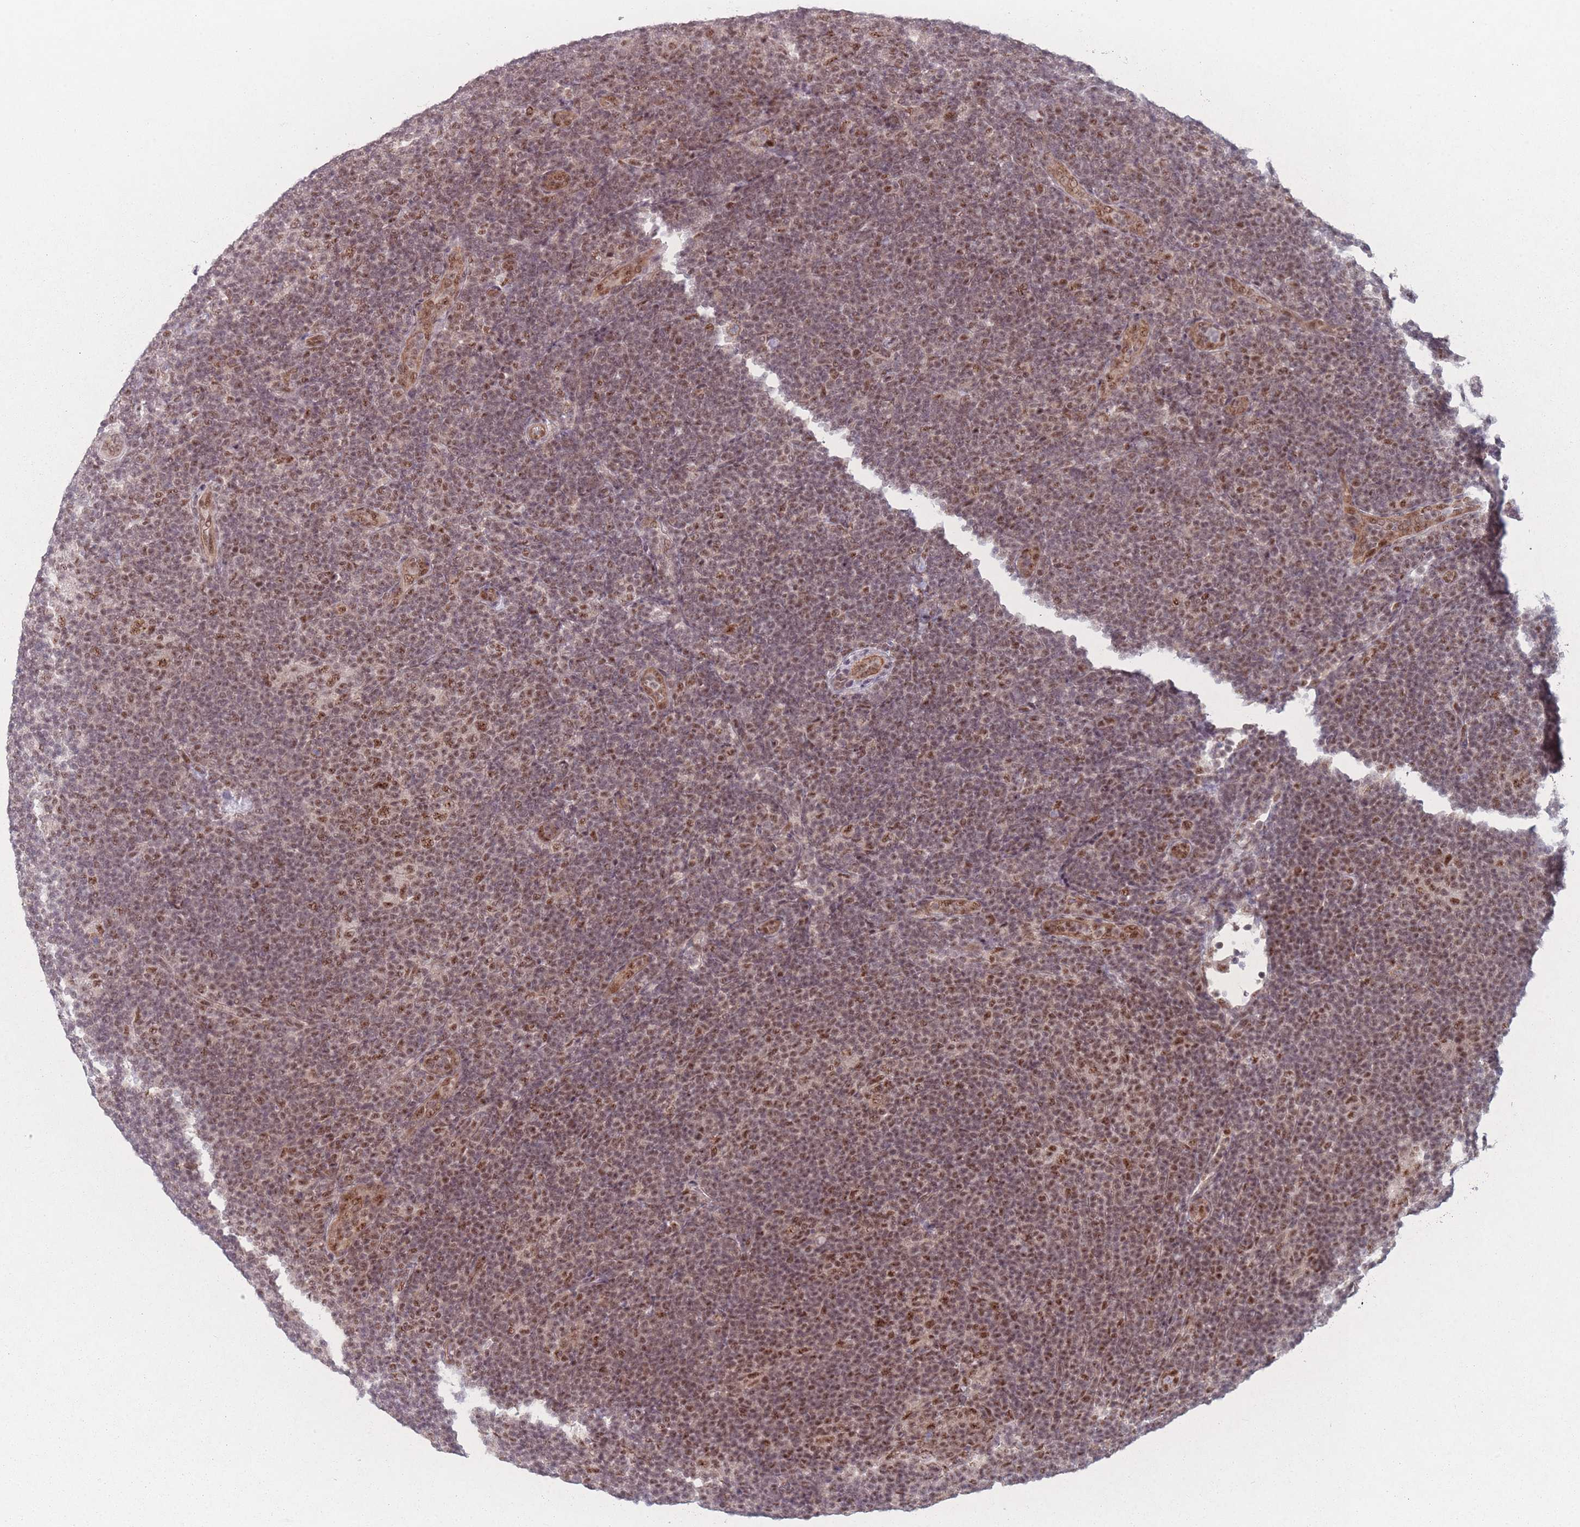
{"staining": {"intensity": "moderate", "quantity": ">75%", "location": "nuclear"}, "tissue": "lymphoma", "cell_type": "Tumor cells", "image_type": "cancer", "snomed": [{"axis": "morphology", "description": "Hodgkin's disease, NOS"}, {"axis": "topography", "description": "Lymph node"}], "caption": "Immunohistochemistry (IHC) (DAB) staining of lymphoma displays moderate nuclear protein staining in about >75% of tumor cells. (IHC, brightfield microscopy, high magnification).", "gene": "ZC3H14", "patient": {"sex": "female", "age": 57}}